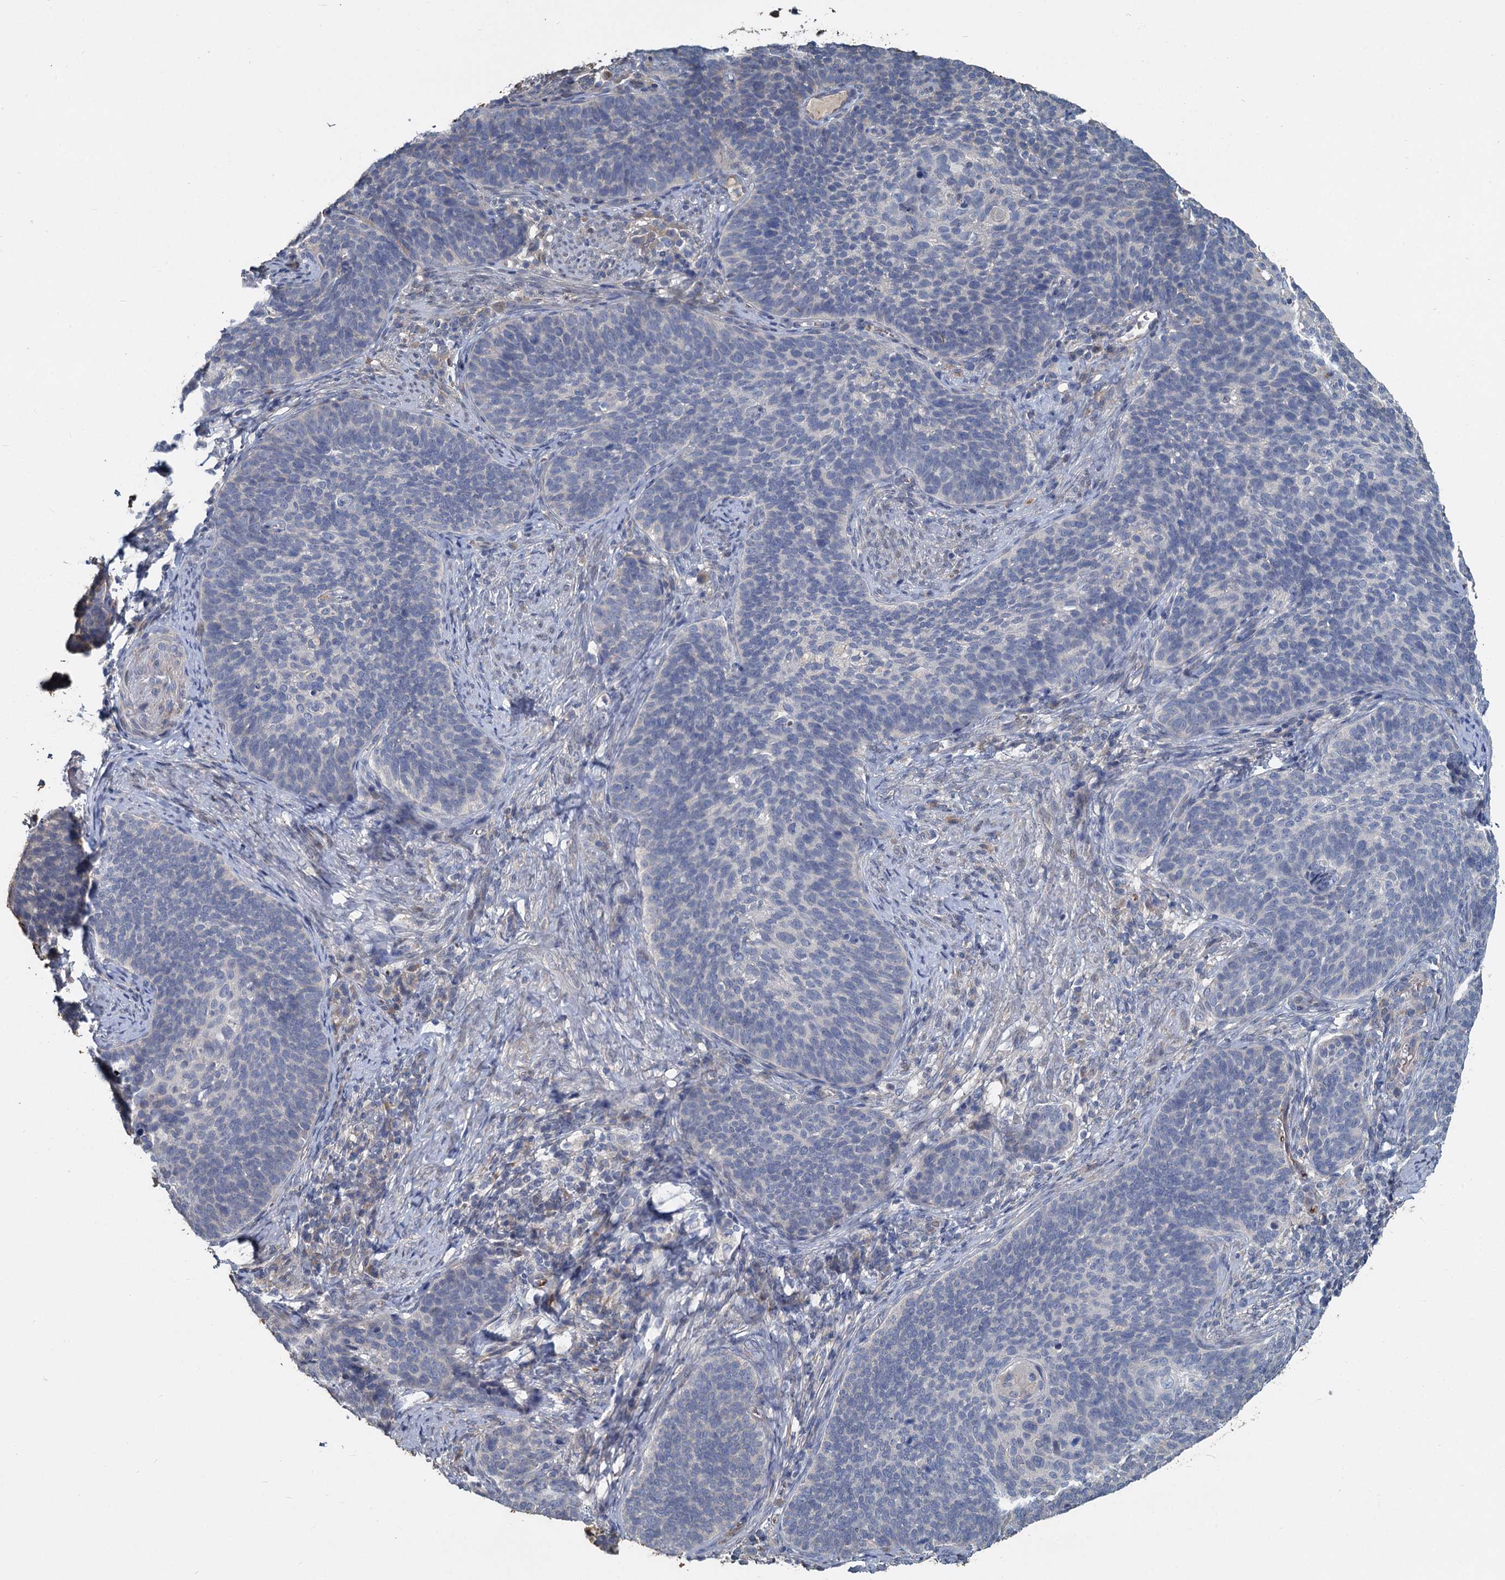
{"staining": {"intensity": "negative", "quantity": "none", "location": "none"}, "tissue": "cervical cancer", "cell_type": "Tumor cells", "image_type": "cancer", "snomed": [{"axis": "morphology", "description": "Normal tissue, NOS"}, {"axis": "morphology", "description": "Squamous cell carcinoma, NOS"}, {"axis": "topography", "description": "Cervix"}], "caption": "Image shows no protein expression in tumor cells of cervical cancer tissue.", "gene": "TCTN2", "patient": {"sex": "female", "age": 39}}